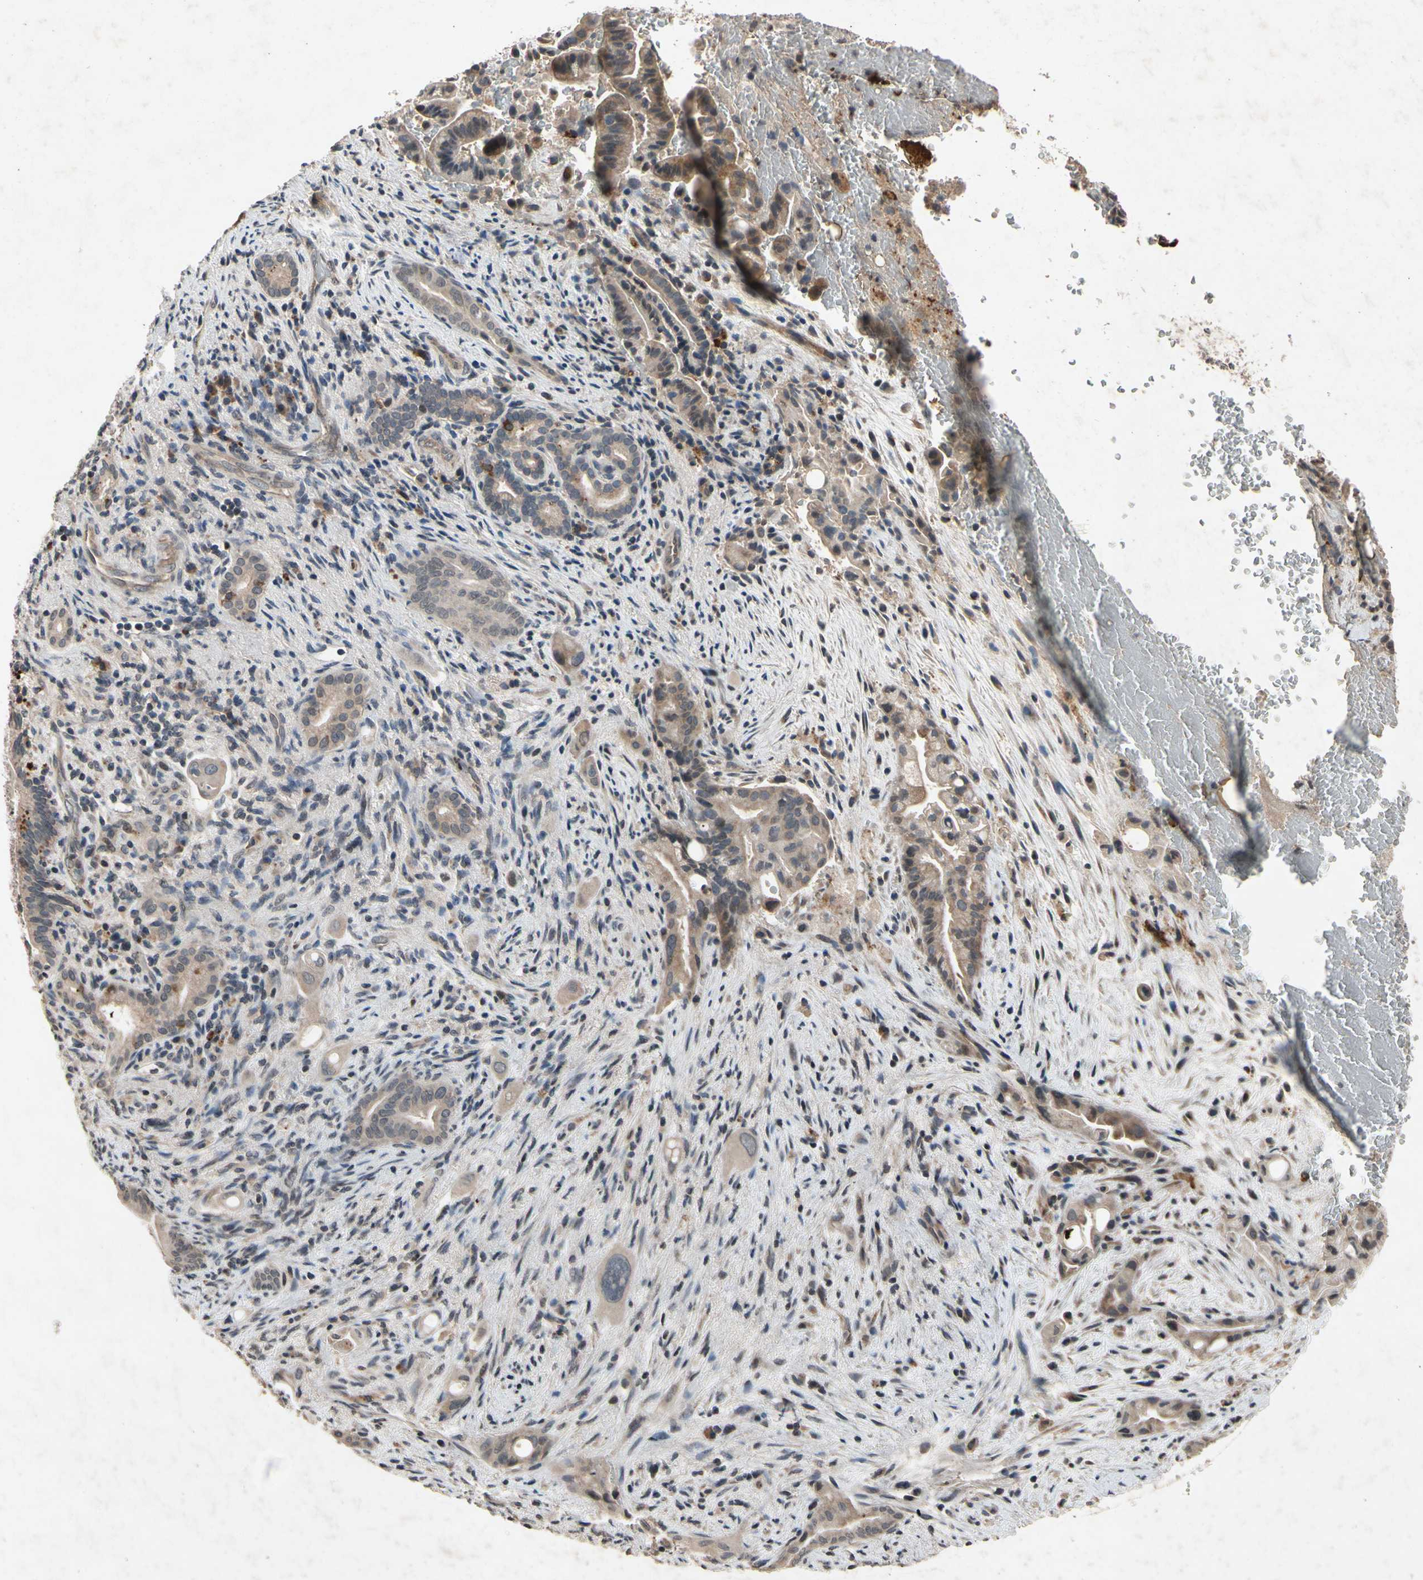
{"staining": {"intensity": "moderate", "quantity": ">75%", "location": "cytoplasmic/membranous"}, "tissue": "liver cancer", "cell_type": "Tumor cells", "image_type": "cancer", "snomed": [{"axis": "morphology", "description": "Cholangiocarcinoma"}, {"axis": "topography", "description": "Liver"}], "caption": "This micrograph displays IHC staining of liver cancer (cholangiocarcinoma), with medium moderate cytoplasmic/membranous expression in approximately >75% of tumor cells.", "gene": "DPY19L3", "patient": {"sex": "female", "age": 68}}